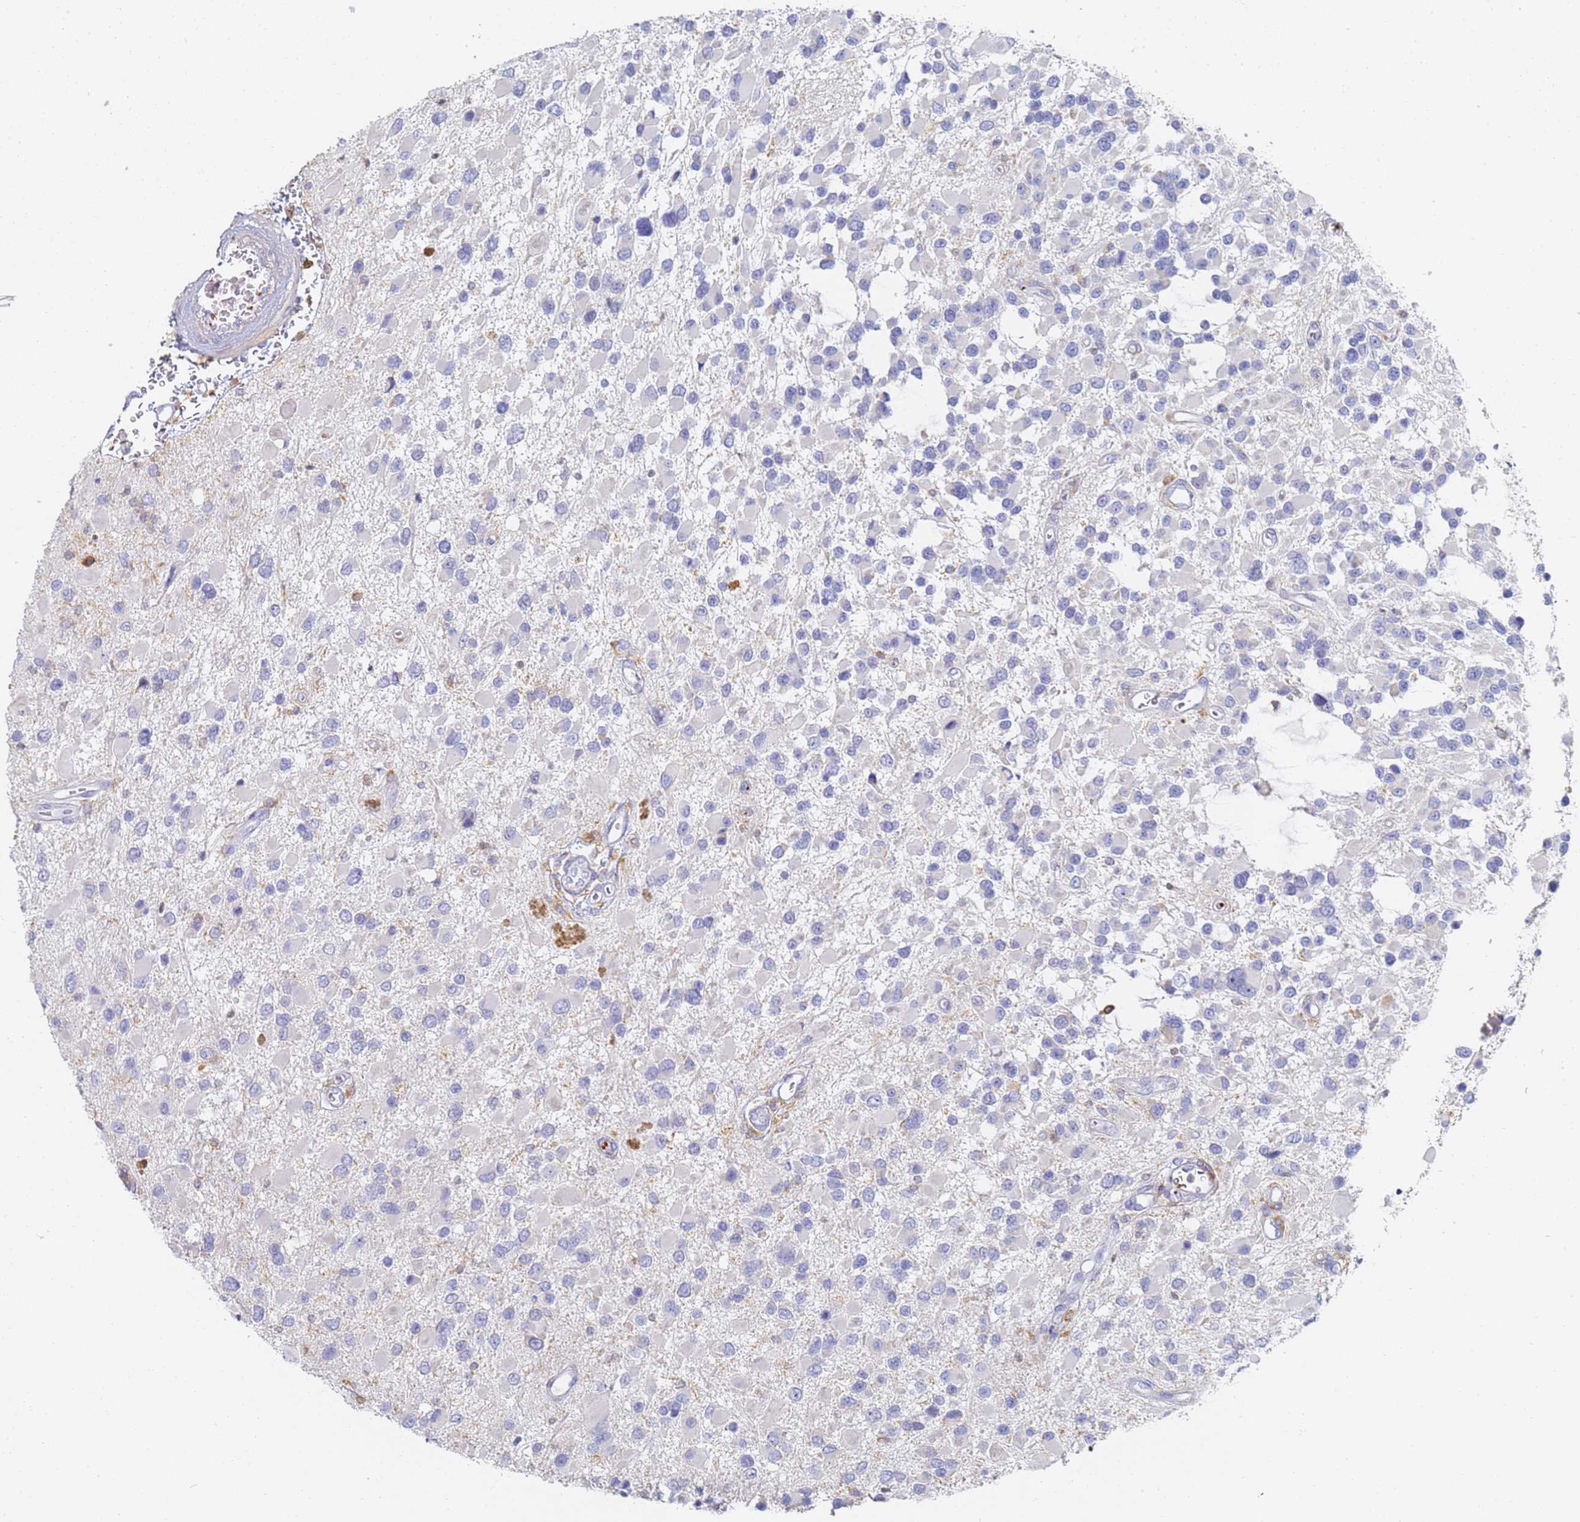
{"staining": {"intensity": "negative", "quantity": "none", "location": "none"}, "tissue": "glioma", "cell_type": "Tumor cells", "image_type": "cancer", "snomed": [{"axis": "morphology", "description": "Glioma, malignant, High grade"}, {"axis": "topography", "description": "Brain"}], "caption": "High magnification brightfield microscopy of malignant glioma (high-grade) stained with DAB (3,3'-diaminobenzidine) (brown) and counterstained with hematoxylin (blue): tumor cells show no significant expression.", "gene": "BIN2", "patient": {"sex": "male", "age": 53}}